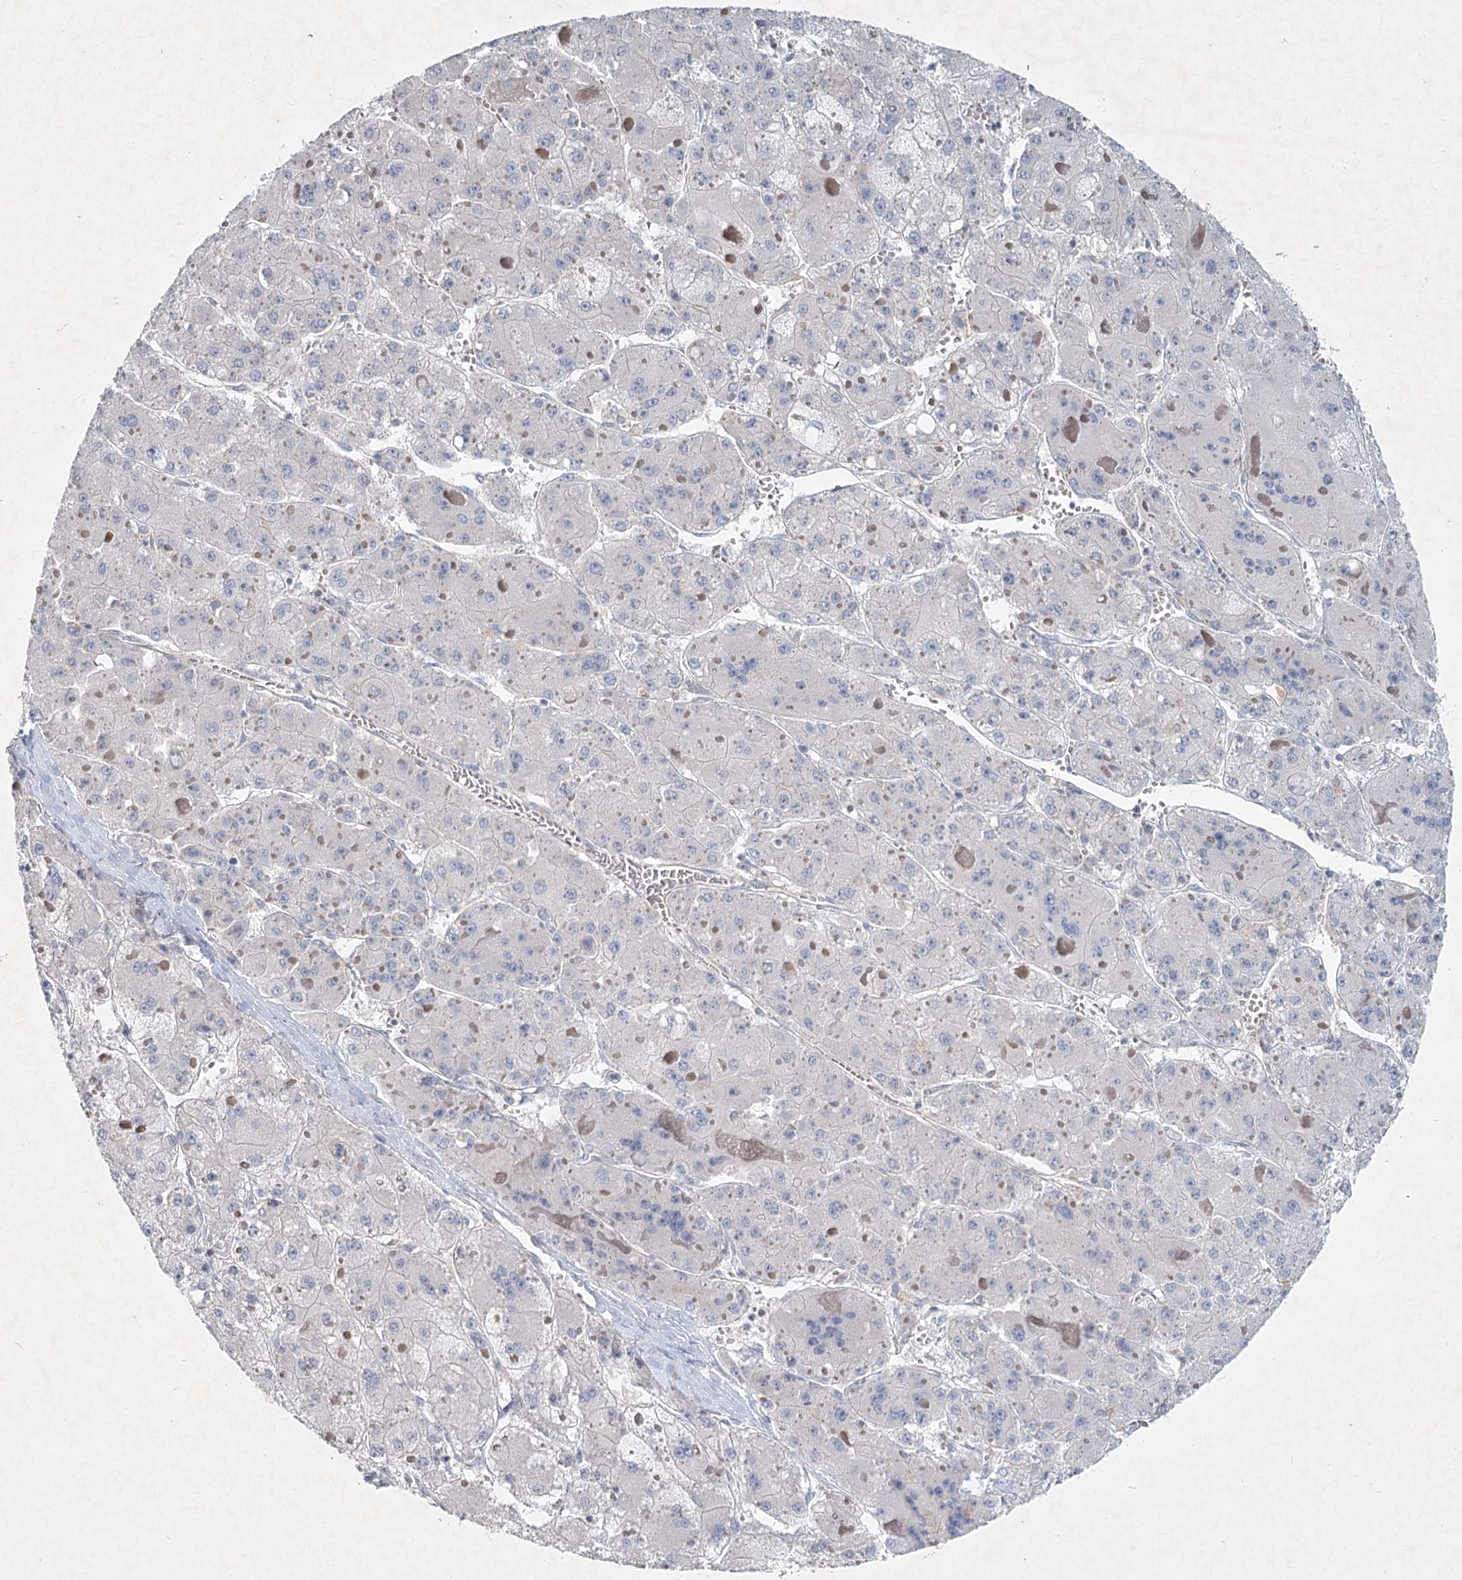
{"staining": {"intensity": "negative", "quantity": "none", "location": "none"}, "tissue": "liver cancer", "cell_type": "Tumor cells", "image_type": "cancer", "snomed": [{"axis": "morphology", "description": "Carcinoma, Hepatocellular, NOS"}, {"axis": "topography", "description": "Liver"}], "caption": "This is an immunohistochemistry micrograph of liver cancer (hepatocellular carcinoma). There is no staining in tumor cells.", "gene": "DNMBP", "patient": {"sex": "female", "age": 73}}